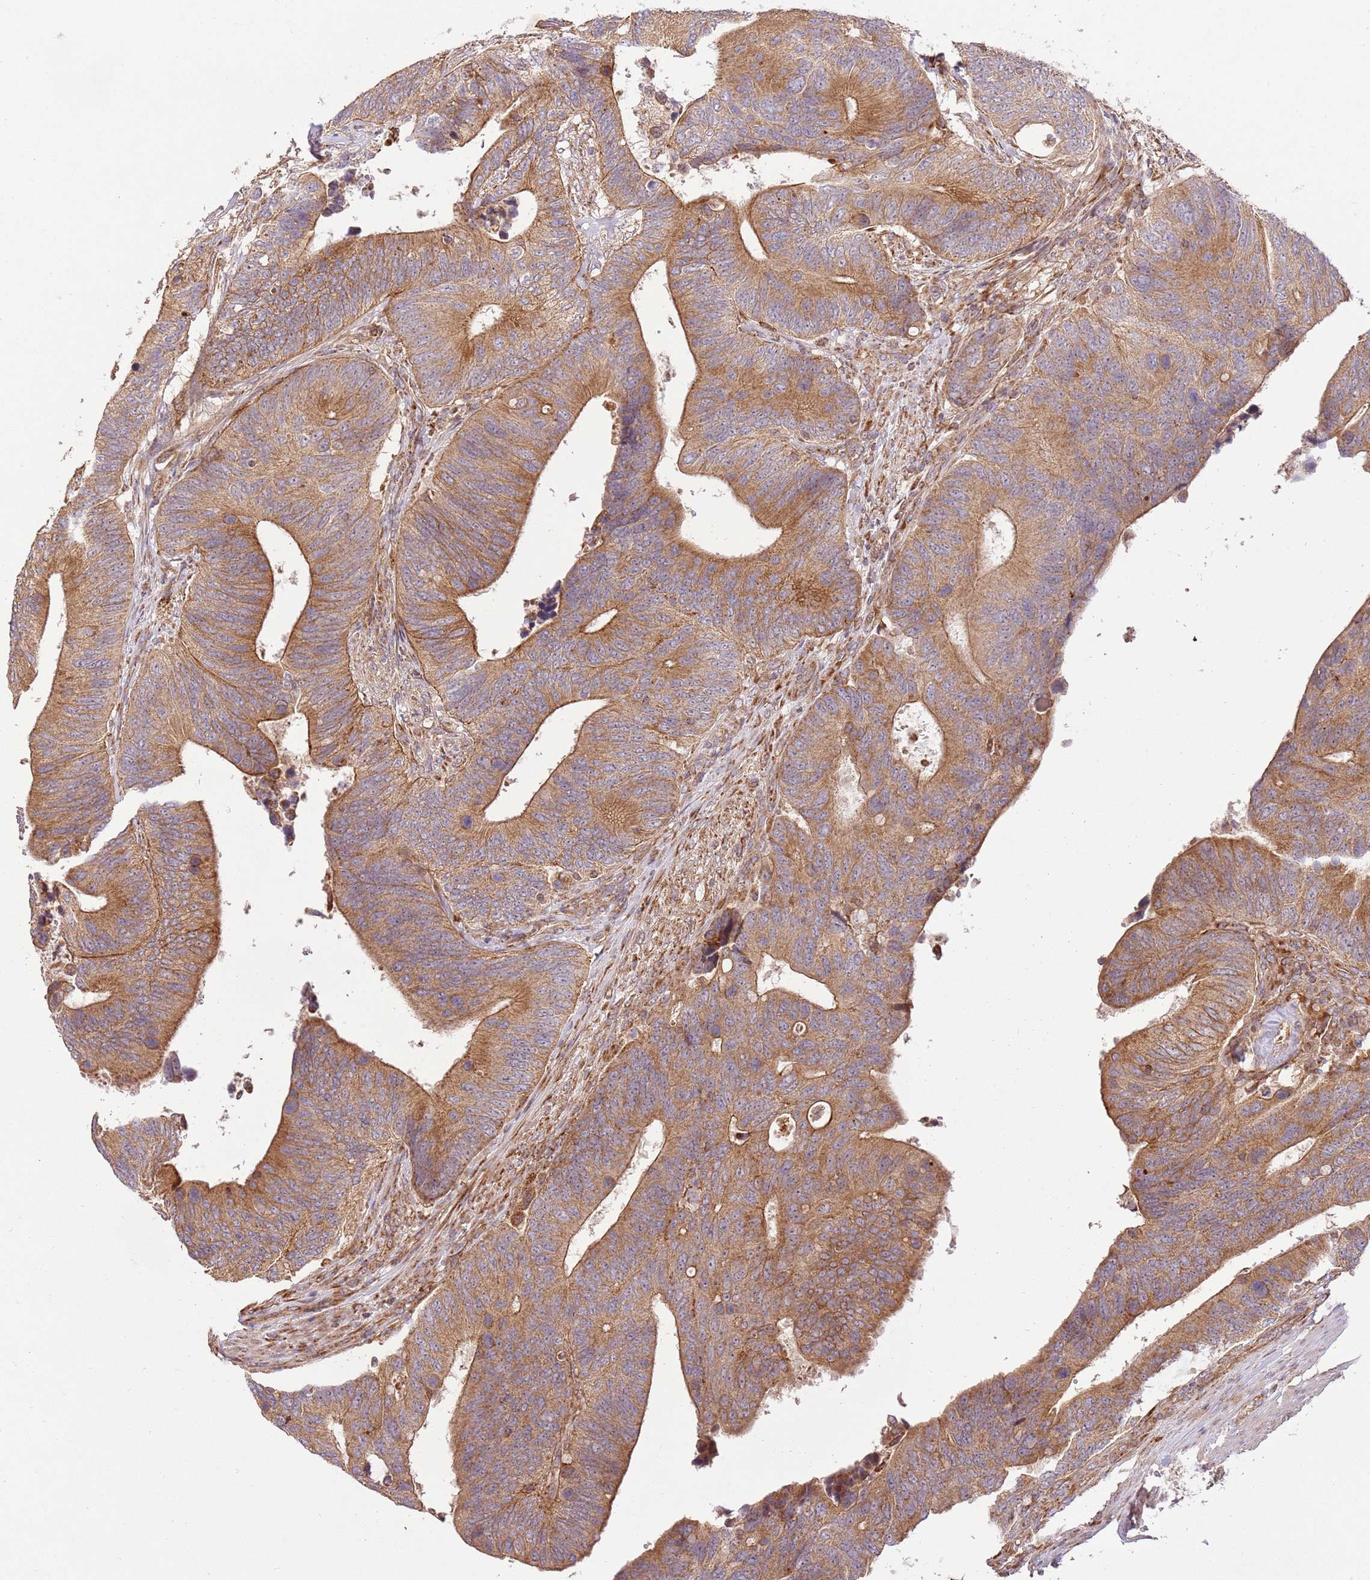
{"staining": {"intensity": "moderate", "quantity": ">75%", "location": "cytoplasmic/membranous"}, "tissue": "colorectal cancer", "cell_type": "Tumor cells", "image_type": "cancer", "snomed": [{"axis": "morphology", "description": "Adenocarcinoma, NOS"}, {"axis": "topography", "description": "Colon"}], "caption": "Tumor cells display medium levels of moderate cytoplasmic/membranous positivity in about >75% of cells in human colorectal adenocarcinoma.", "gene": "SPATA2L", "patient": {"sex": "male", "age": 87}}